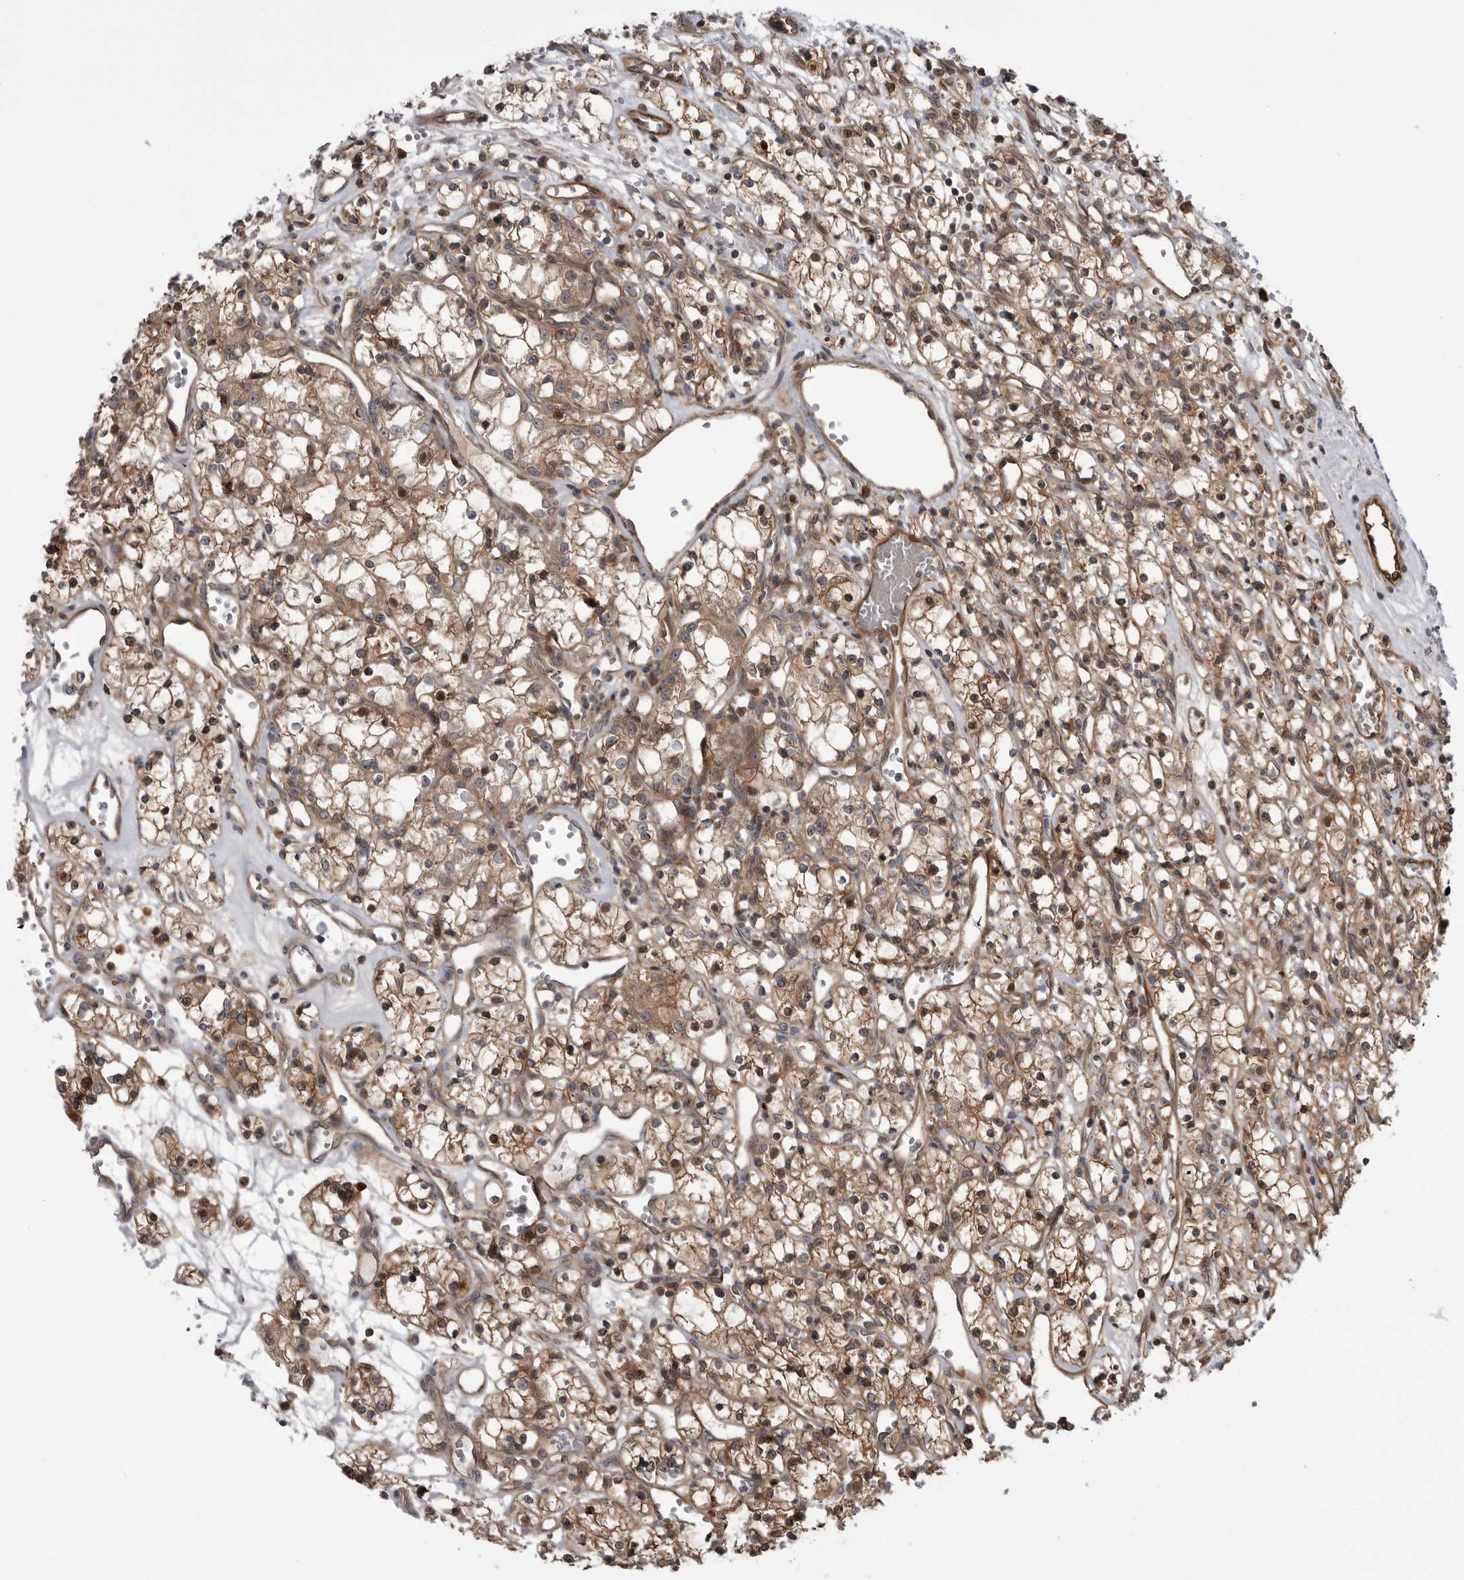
{"staining": {"intensity": "moderate", "quantity": ">75%", "location": "cytoplasmic/membranous,nuclear"}, "tissue": "renal cancer", "cell_type": "Tumor cells", "image_type": "cancer", "snomed": [{"axis": "morphology", "description": "Adenocarcinoma, NOS"}, {"axis": "topography", "description": "Kidney"}], "caption": "Protein analysis of renal cancer tissue shows moderate cytoplasmic/membranous and nuclear expression in about >75% of tumor cells. The protein of interest is stained brown, and the nuclei are stained in blue (DAB IHC with brightfield microscopy, high magnification).", "gene": "RAB3GAP2", "patient": {"sex": "female", "age": 59}}